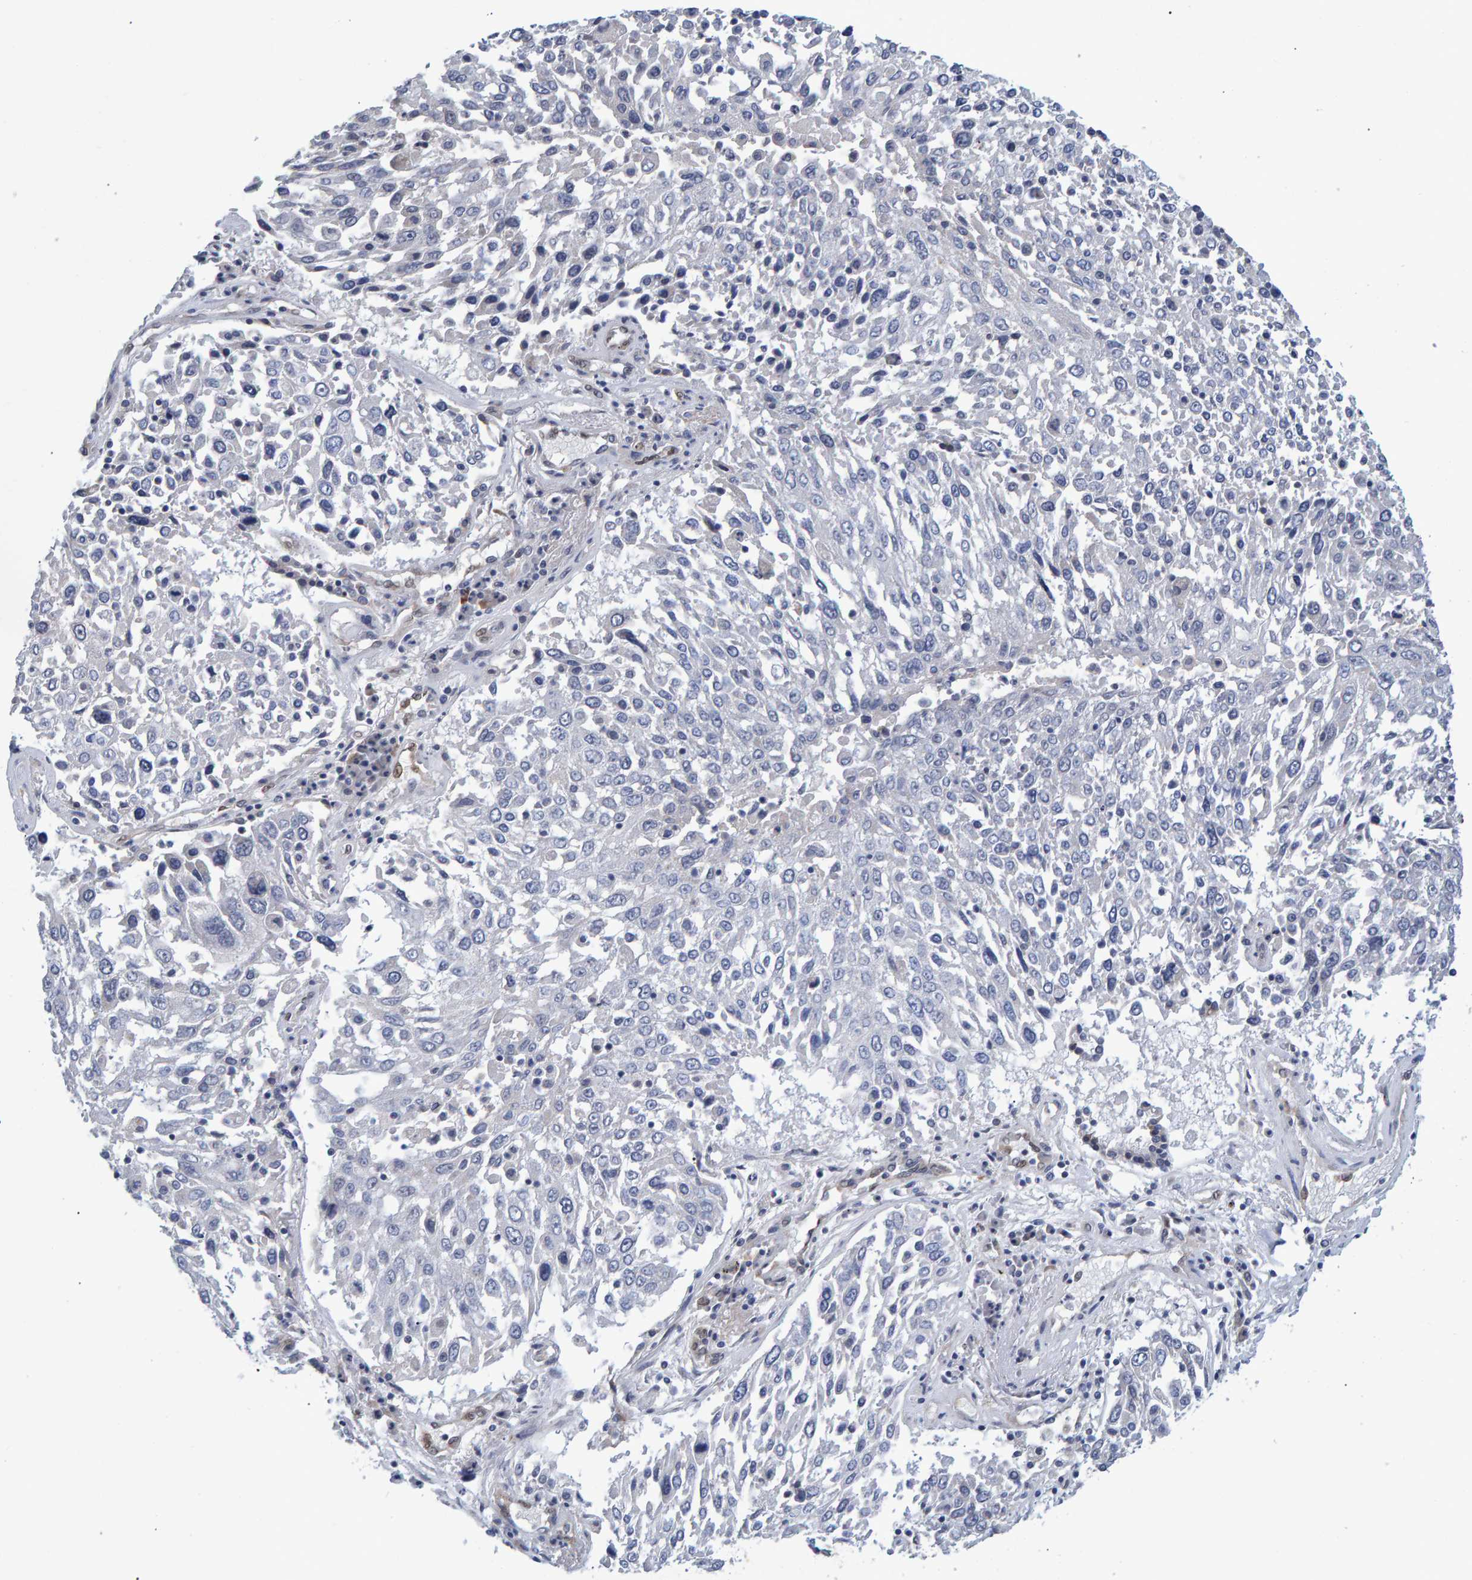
{"staining": {"intensity": "negative", "quantity": "none", "location": "none"}, "tissue": "lung cancer", "cell_type": "Tumor cells", "image_type": "cancer", "snomed": [{"axis": "morphology", "description": "Squamous cell carcinoma, NOS"}, {"axis": "topography", "description": "Lung"}], "caption": "Lung cancer was stained to show a protein in brown. There is no significant expression in tumor cells.", "gene": "QKI", "patient": {"sex": "male", "age": 65}}